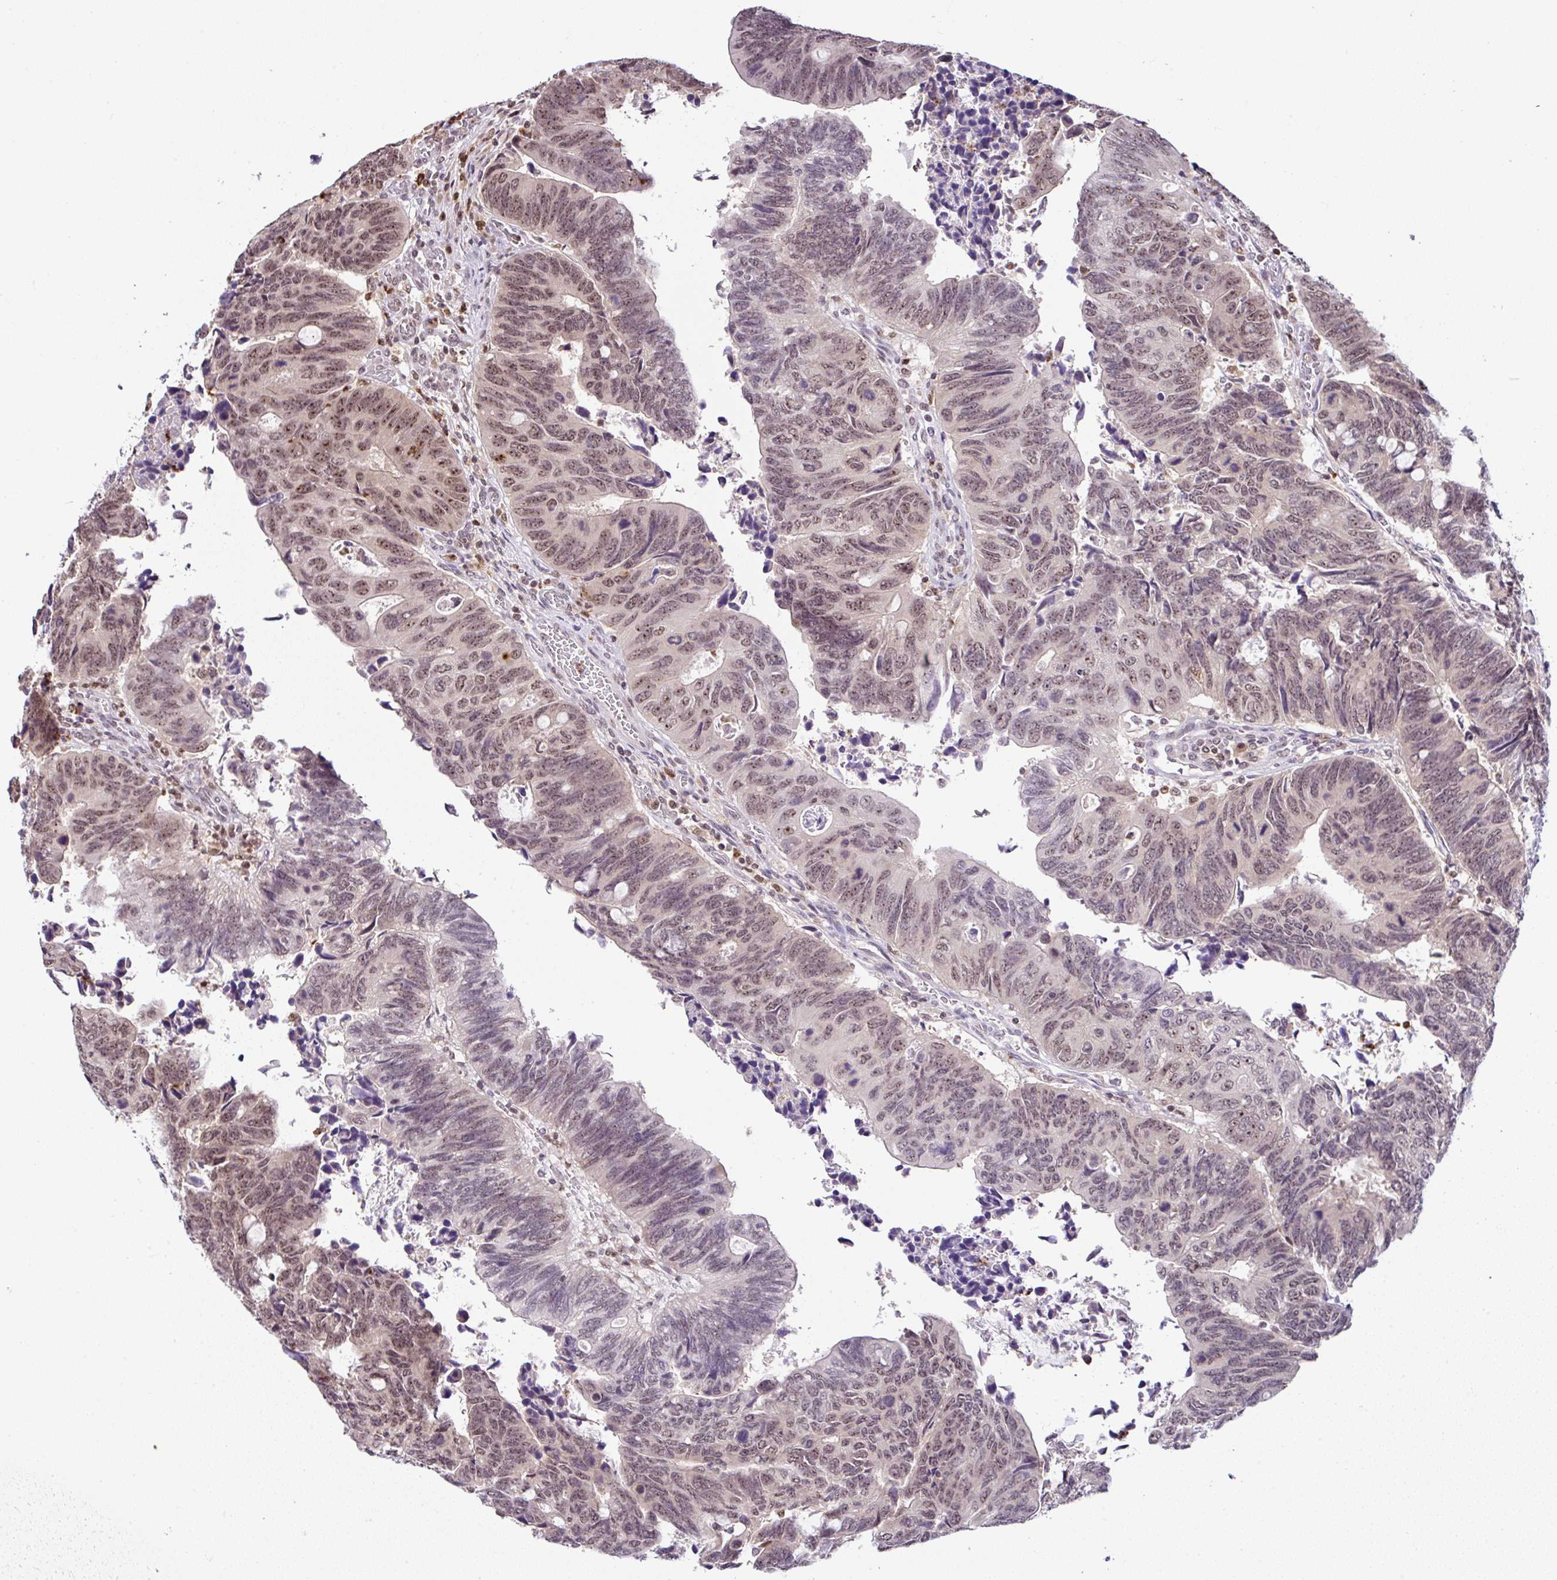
{"staining": {"intensity": "moderate", "quantity": ">75%", "location": "nuclear"}, "tissue": "colorectal cancer", "cell_type": "Tumor cells", "image_type": "cancer", "snomed": [{"axis": "morphology", "description": "Adenocarcinoma, NOS"}, {"axis": "topography", "description": "Colon"}], "caption": "Protein expression analysis of human colorectal cancer (adenocarcinoma) reveals moderate nuclear expression in approximately >75% of tumor cells.", "gene": "PTPN2", "patient": {"sex": "male", "age": 87}}